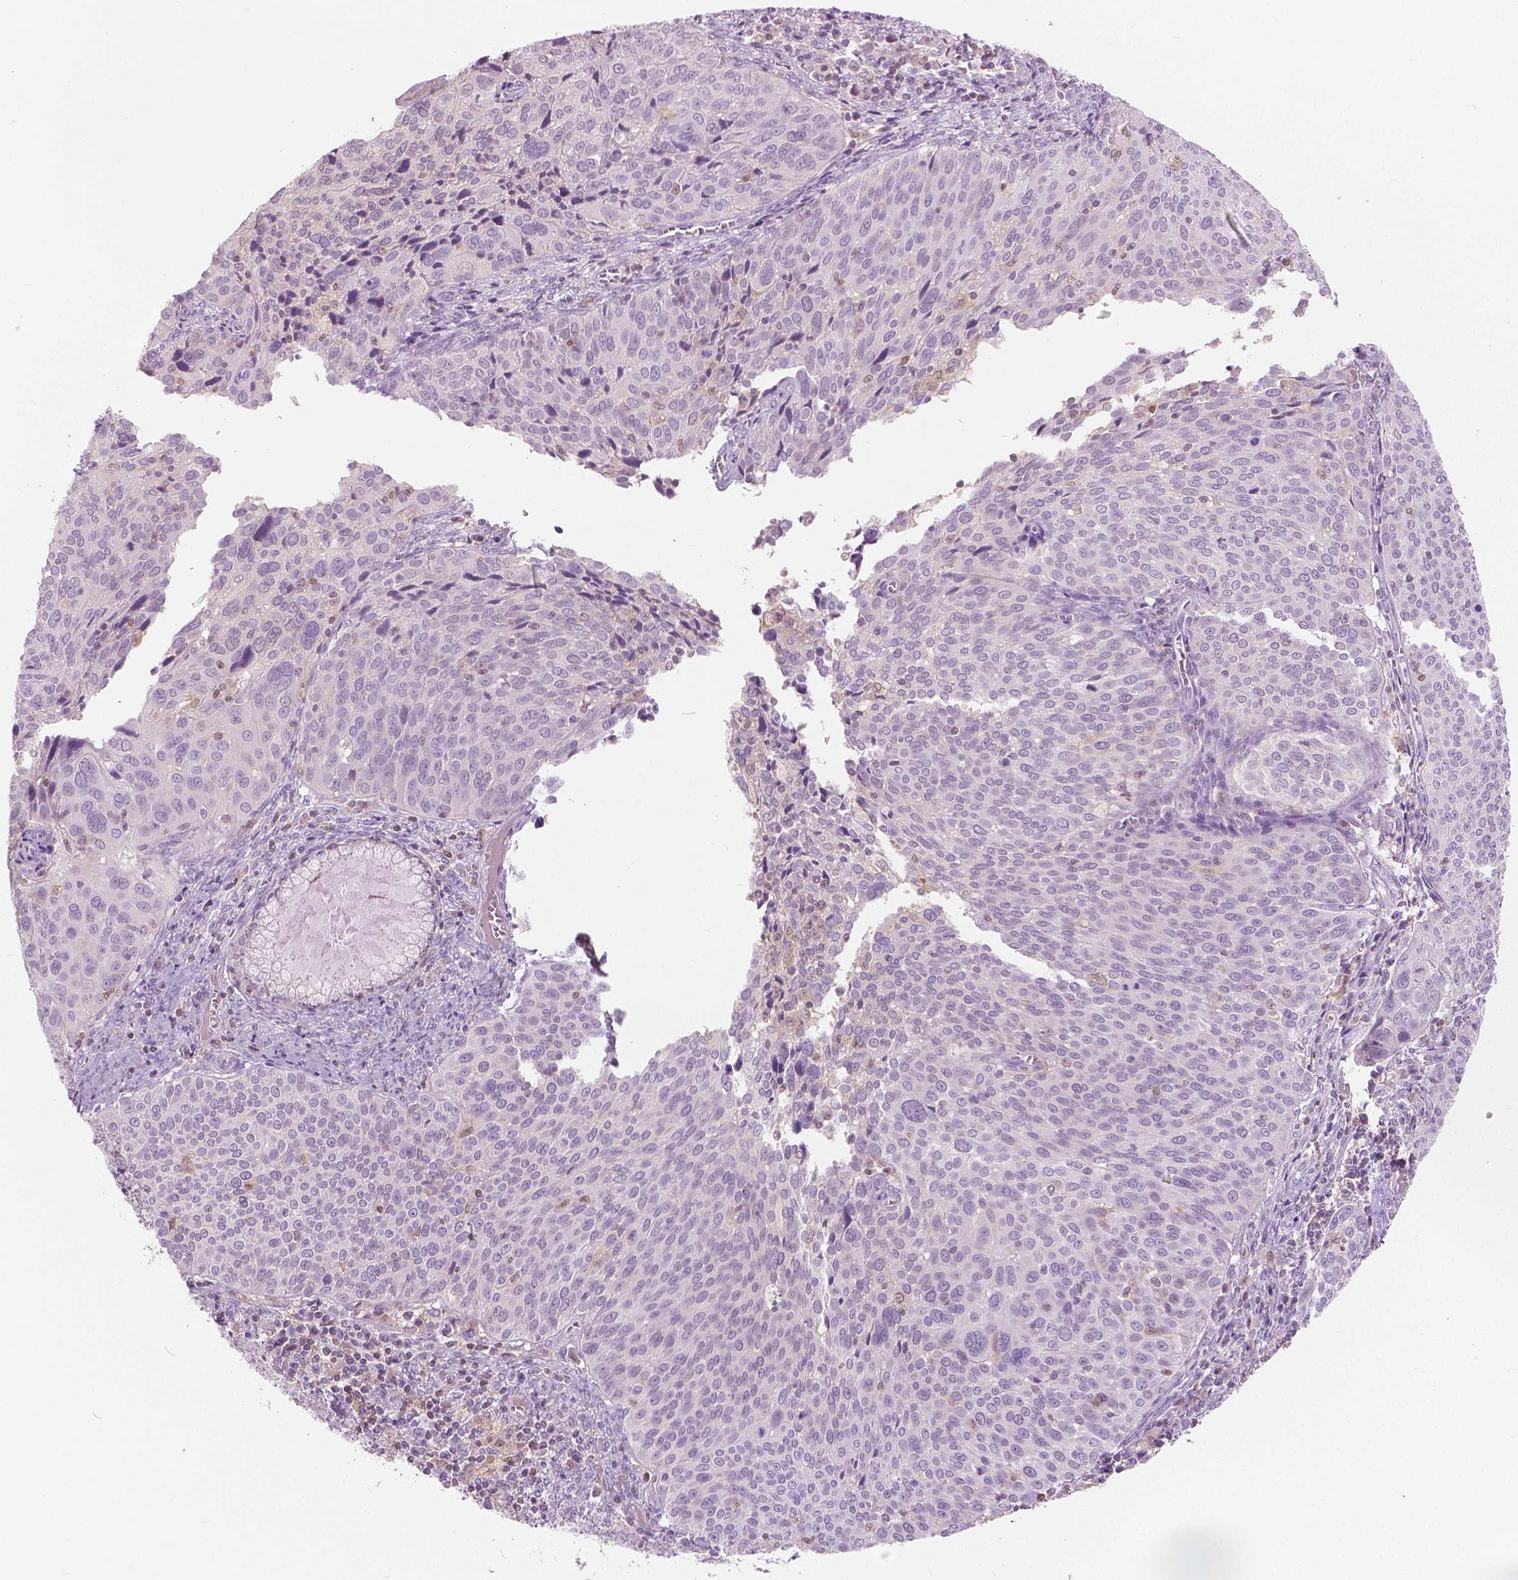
{"staining": {"intensity": "negative", "quantity": "none", "location": "none"}, "tissue": "cervical cancer", "cell_type": "Tumor cells", "image_type": "cancer", "snomed": [{"axis": "morphology", "description": "Squamous cell carcinoma, NOS"}, {"axis": "topography", "description": "Cervix"}], "caption": "Immunohistochemistry image of cervical squamous cell carcinoma stained for a protein (brown), which reveals no positivity in tumor cells.", "gene": "GALM", "patient": {"sex": "female", "age": 39}}